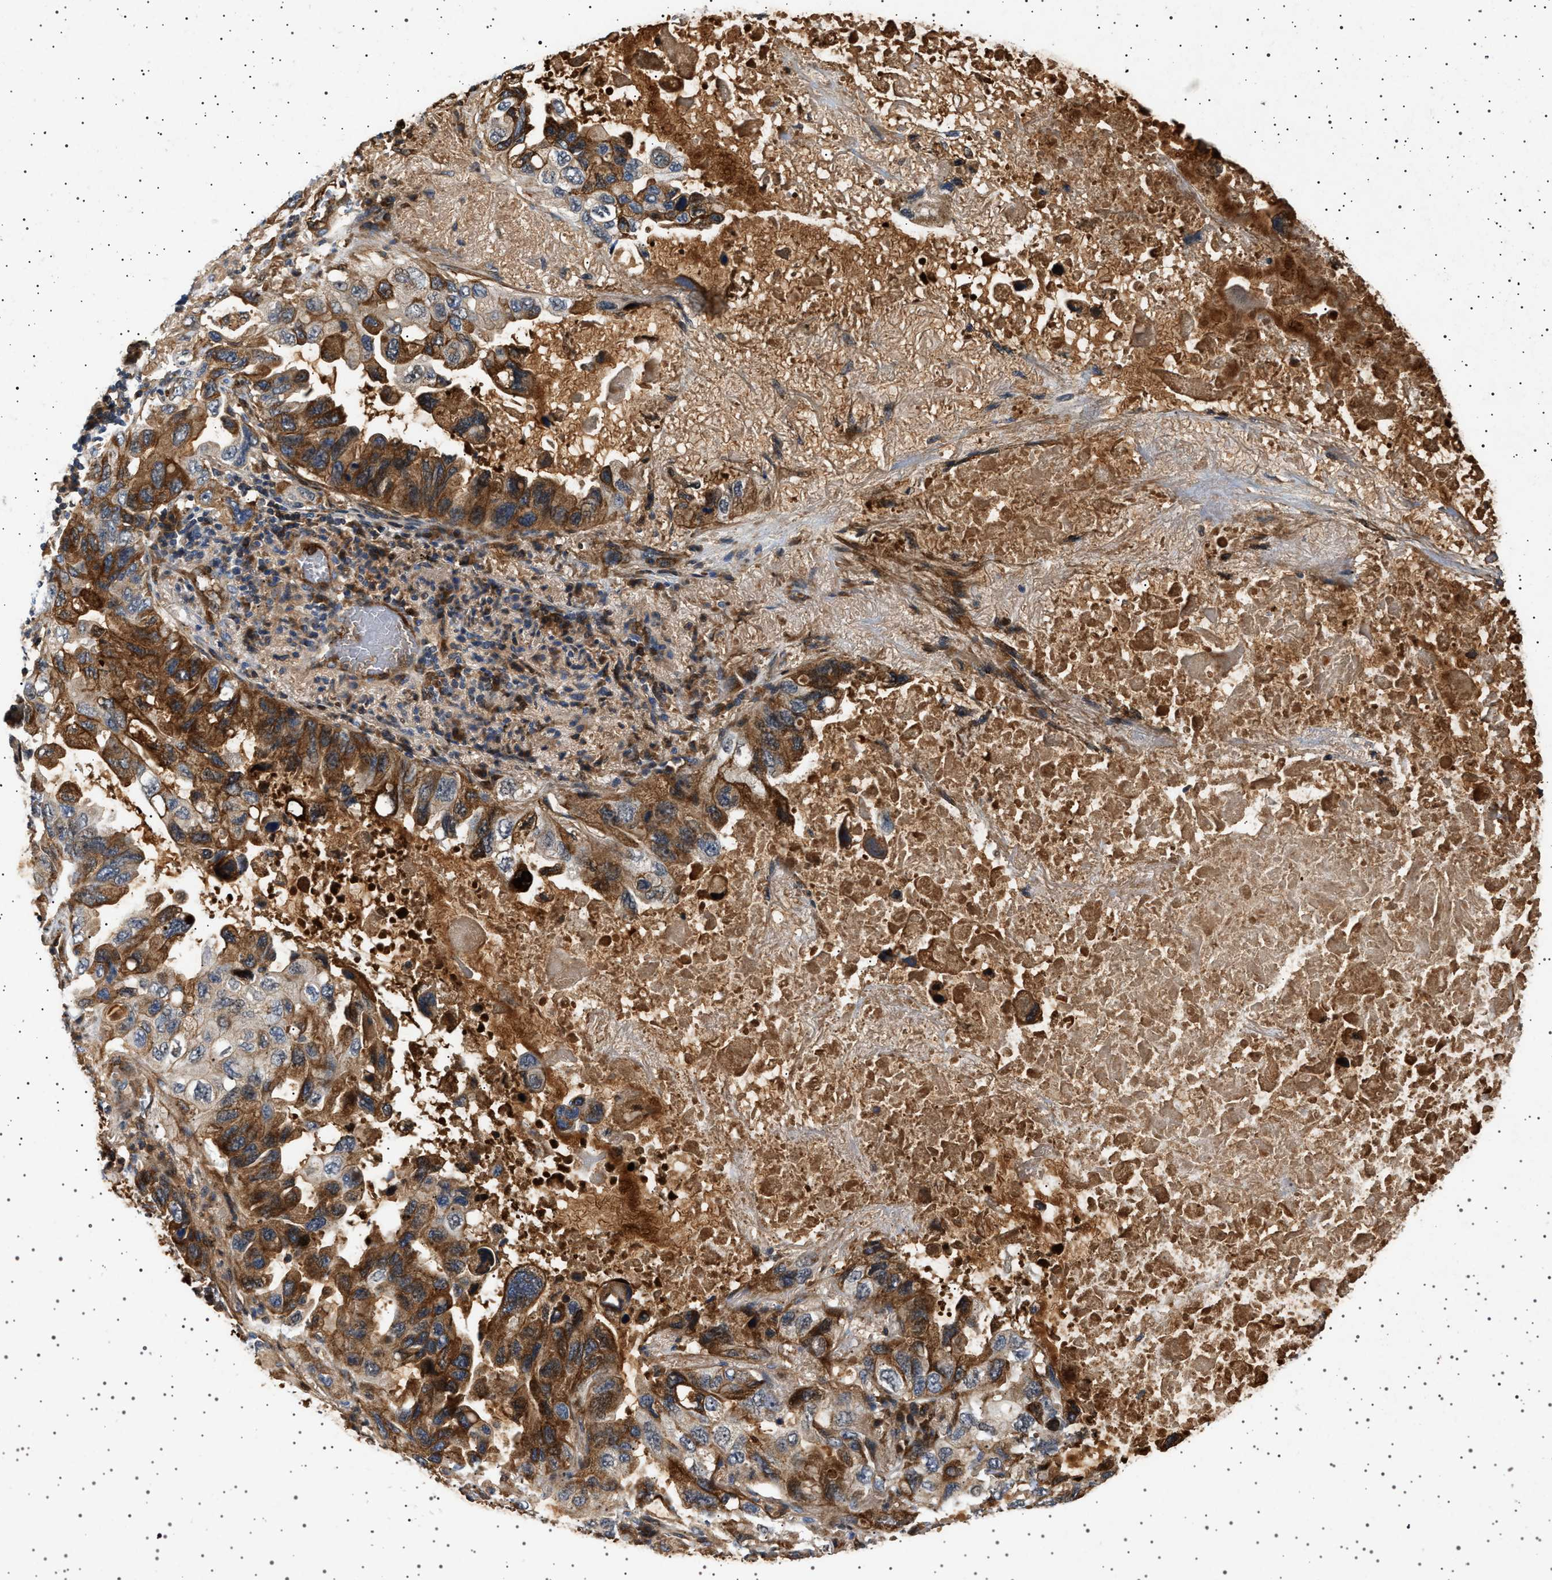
{"staining": {"intensity": "moderate", "quantity": ">75%", "location": "cytoplasmic/membranous"}, "tissue": "lung cancer", "cell_type": "Tumor cells", "image_type": "cancer", "snomed": [{"axis": "morphology", "description": "Squamous cell carcinoma, NOS"}, {"axis": "topography", "description": "Lung"}], "caption": "Squamous cell carcinoma (lung) stained for a protein exhibits moderate cytoplasmic/membranous positivity in tumor cells.", "gene": "FICD", "patient": {"sex": "female", "age": 73}}